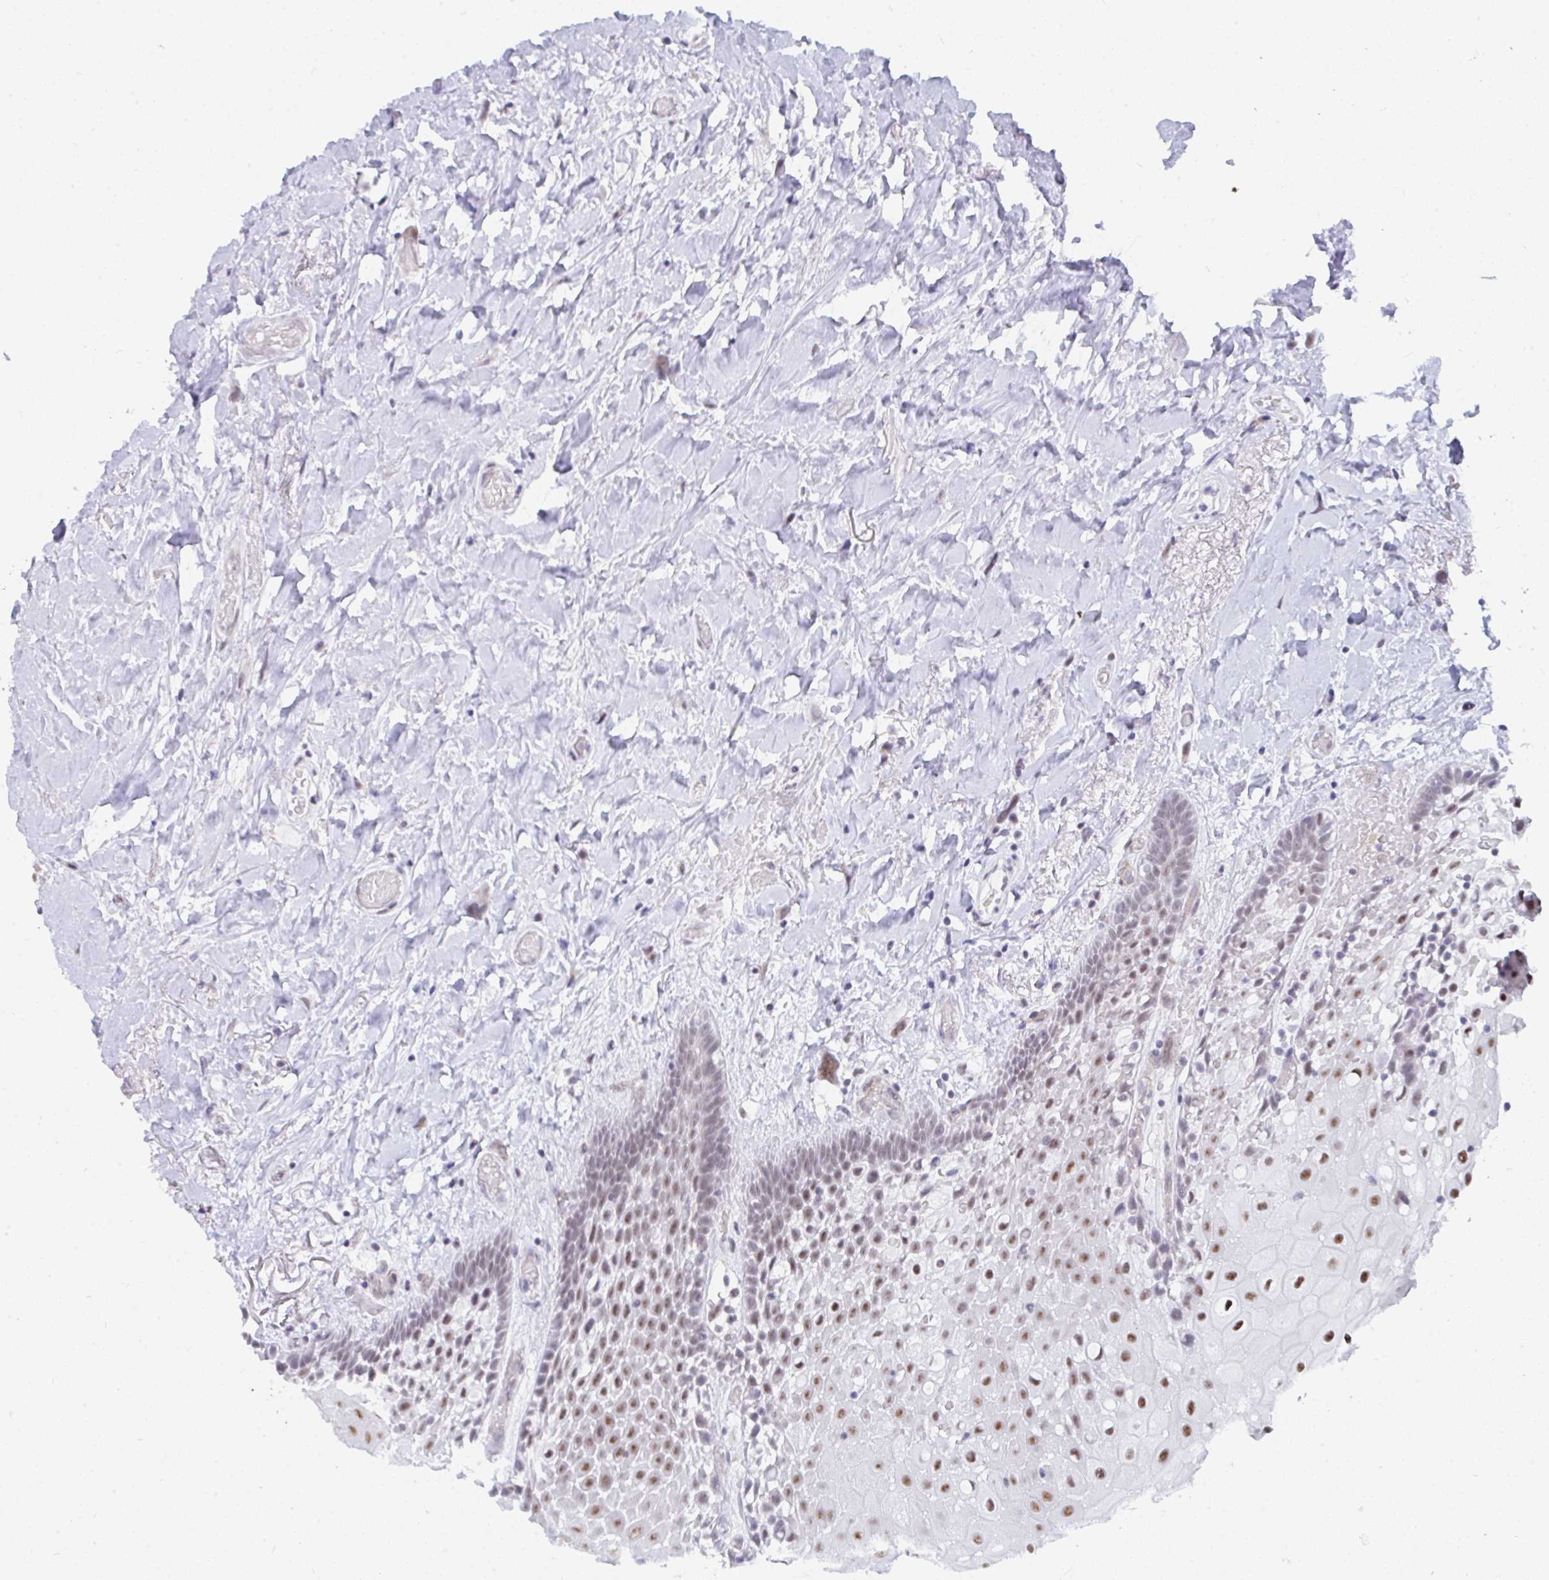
{"staining": {"intensity": "moderate", "quantity": ">75%", "location": "nuclear"}, "tissue": "oral mucosa", "cell_type": "Squamous epithelial cells", "image_type": "normal", "snomed": [{"axis": "morphology", "description": "Normal tissue, NOS"}, {"axis": "morphology", "description": "Squamous cell carcinoma, NOS"}, {"axis": "topography", "description": "Oral tissue"}, {"axis": "topography", "description": "Head-Neck"}], "caption": "Normal oral mucosa reveals moderate nuclear expression in approximately >75% of squamous epithelial cells, visualized by immunohistochemistry. (brown staining indicates protein expression, while blue staining denotes nuclei).", "gene": "CDK13", "patient": {"sex": "male", "age": 64}}